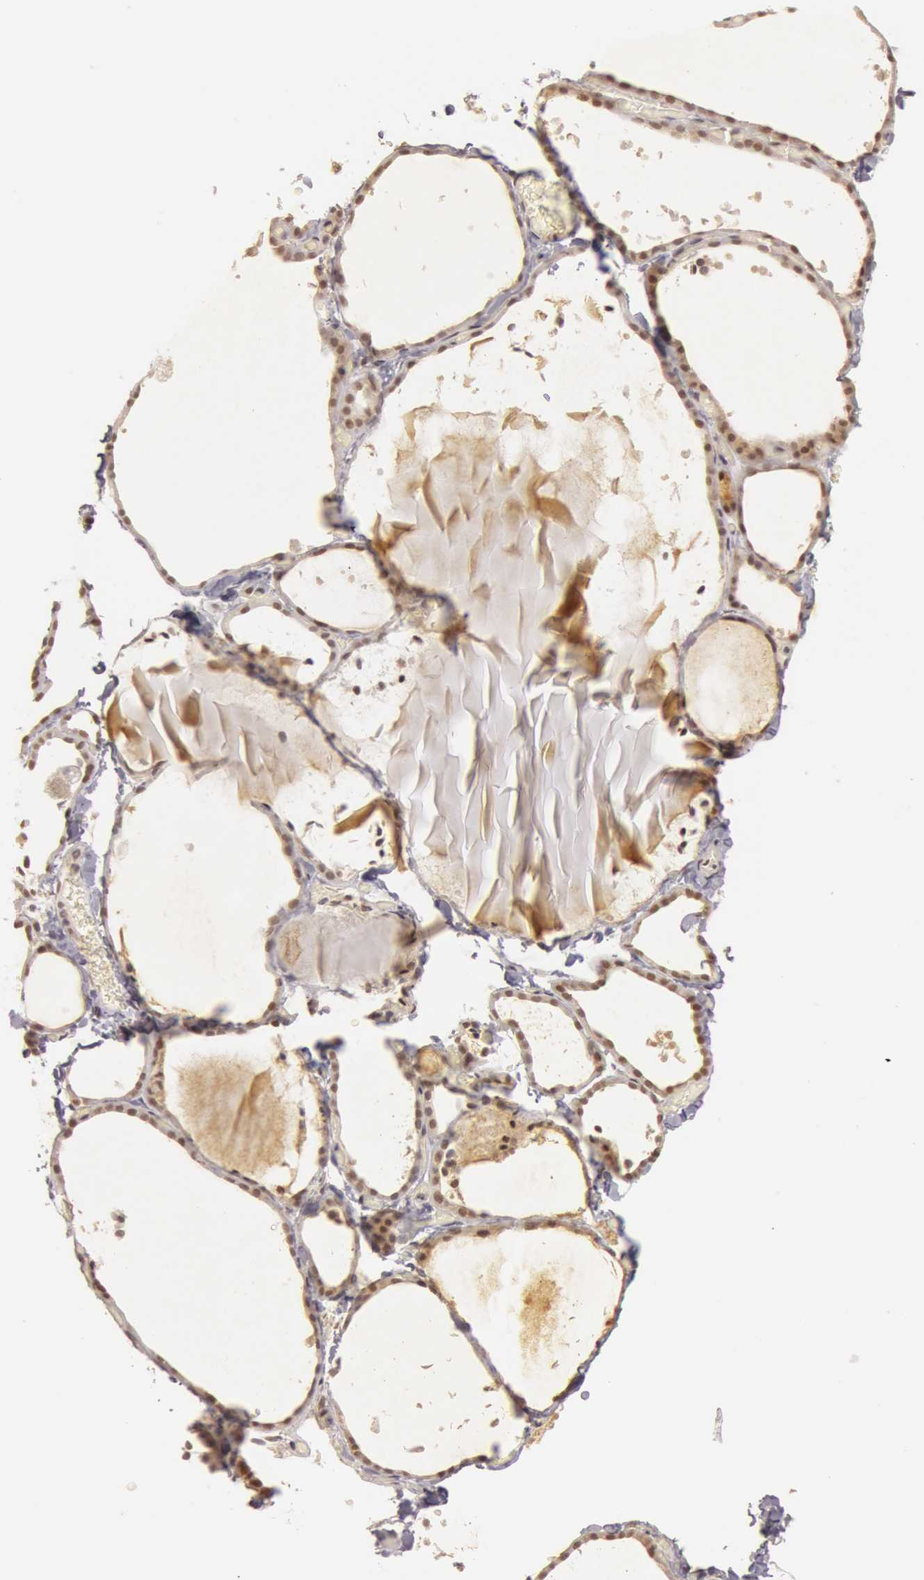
{"staining": {"intensity": "weak", "quantity": "25%-75%", "location": "nuclear"}, "tissue": "thyroid gland", "cell_type": "Glandular cells", "image_type": "normal", "snomed": [{"axis": "morphology", "description": "Normal tissue, NOS"}, {"axis": "topography", "description": "Thyroid gland"}], "caption": "Immunohistochemistry (IHC) staining of benign thyroid gland, which exhibits low levels of weak nuclear expression in approximately 25%-75% of glandular cells indicating weak nuclear protein positivity. The staining was performed using DAB (brown) for protein detection and nuclei were counterstained in hematoxylin (blue).", "gene": "OASL", "patient": {"sex": "female", "age": 22}}